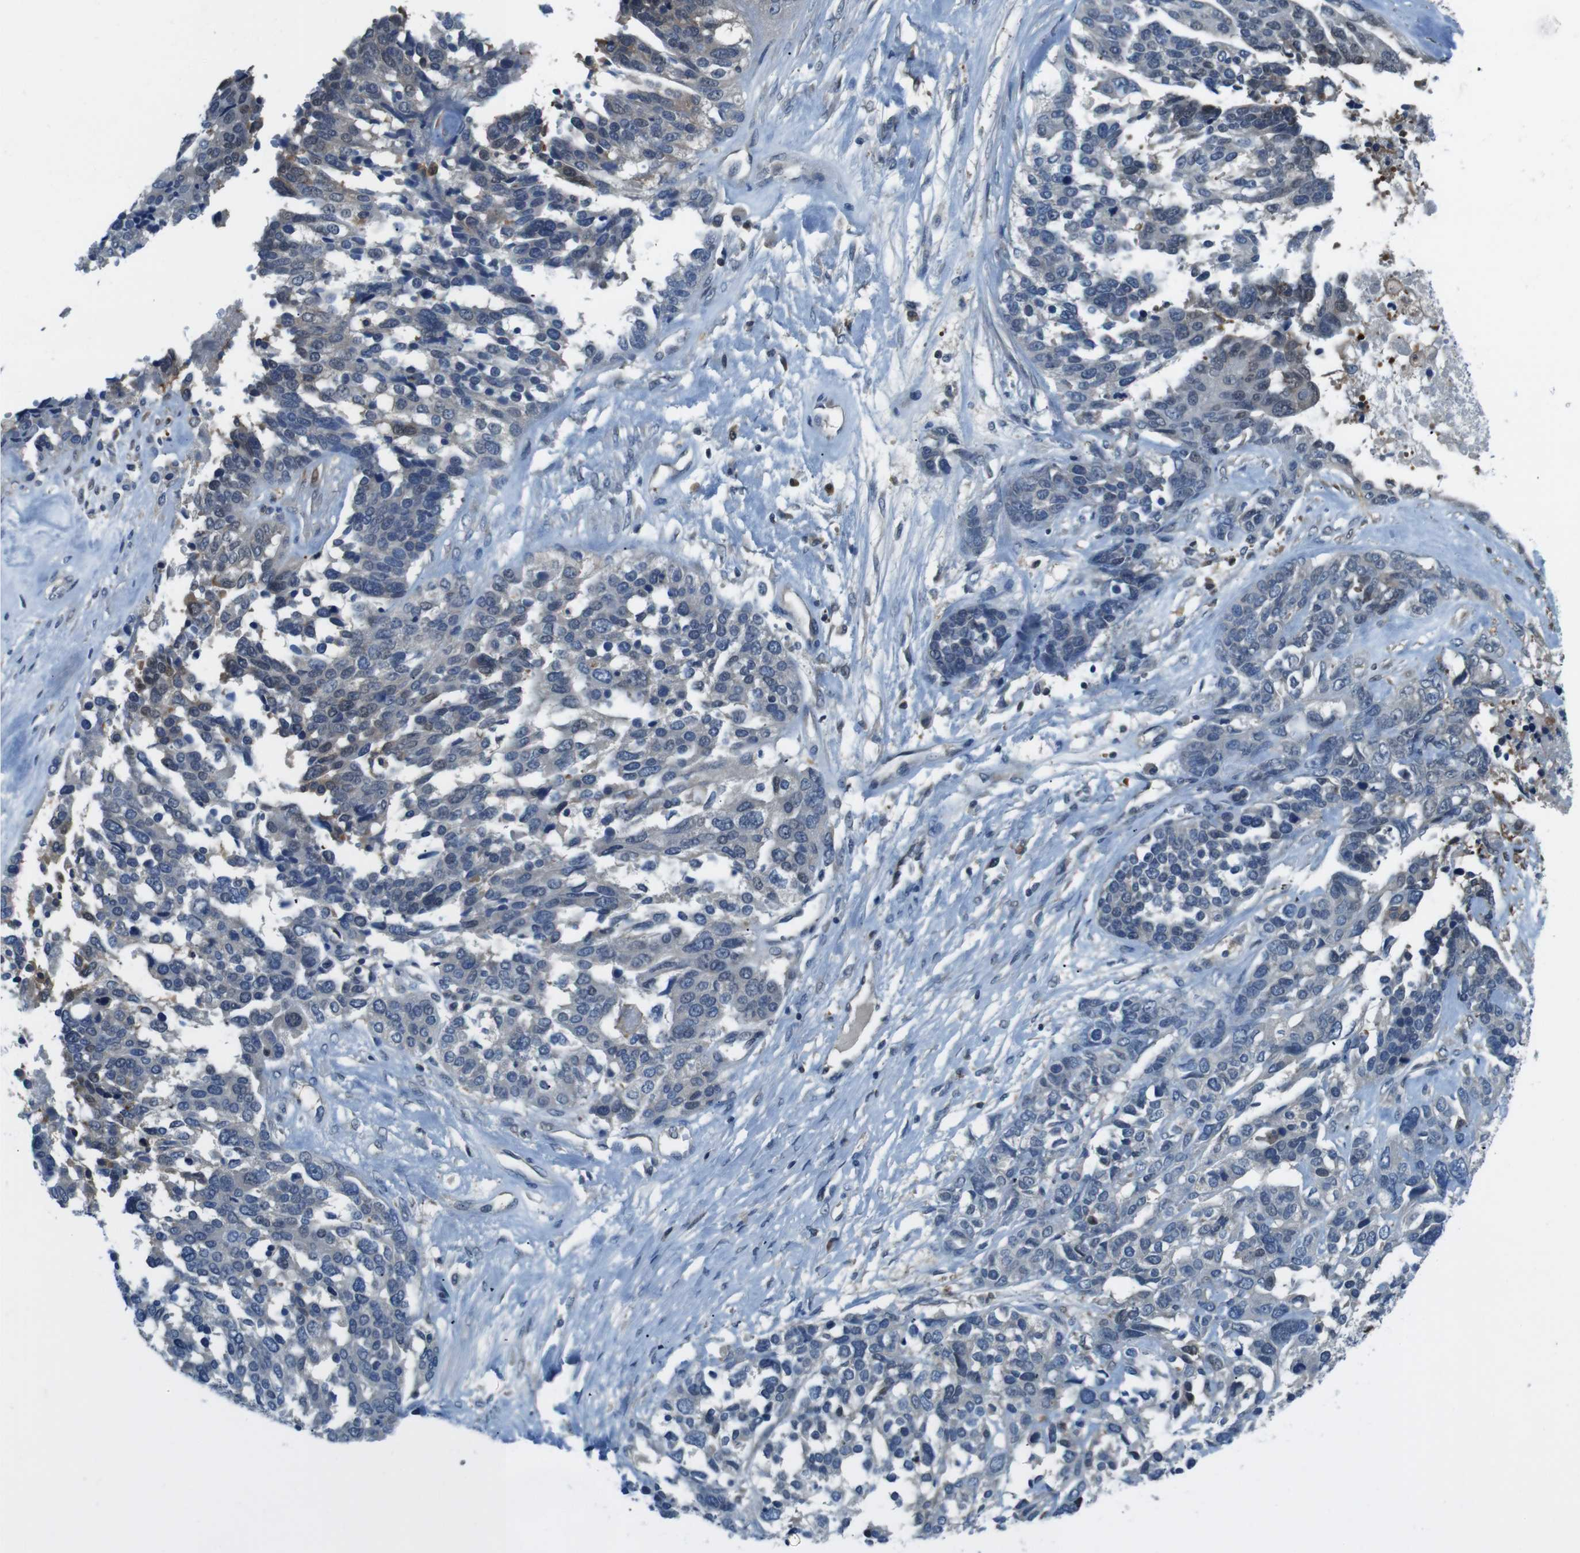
{"staining": {"intensity": "moderate", "quantity": "<25%", "location": "cytoplasmic/membranous,nuclear"}, "tissue": "ovarian cancer", "cell_type": "Tumor cells", "image_type": "cancer", "snomed": [{"axis": "morphology", "description": "Cystadenocarcinoma, serous, NOS"}, {"axis": "topography", "description": "Ovary"}], "caption": "Immunohistochemical staining of human ovarian serous cystadenocarcinoma reveals low levels of moderate cytoplasmic/membranous and nuclear expression in about <25% of tumor cells. (brown staining indicates protein expression, while blue staining denotes nuclei).", "gene": "NANOS2", "patient": {"sex": "female", "age": 44}}